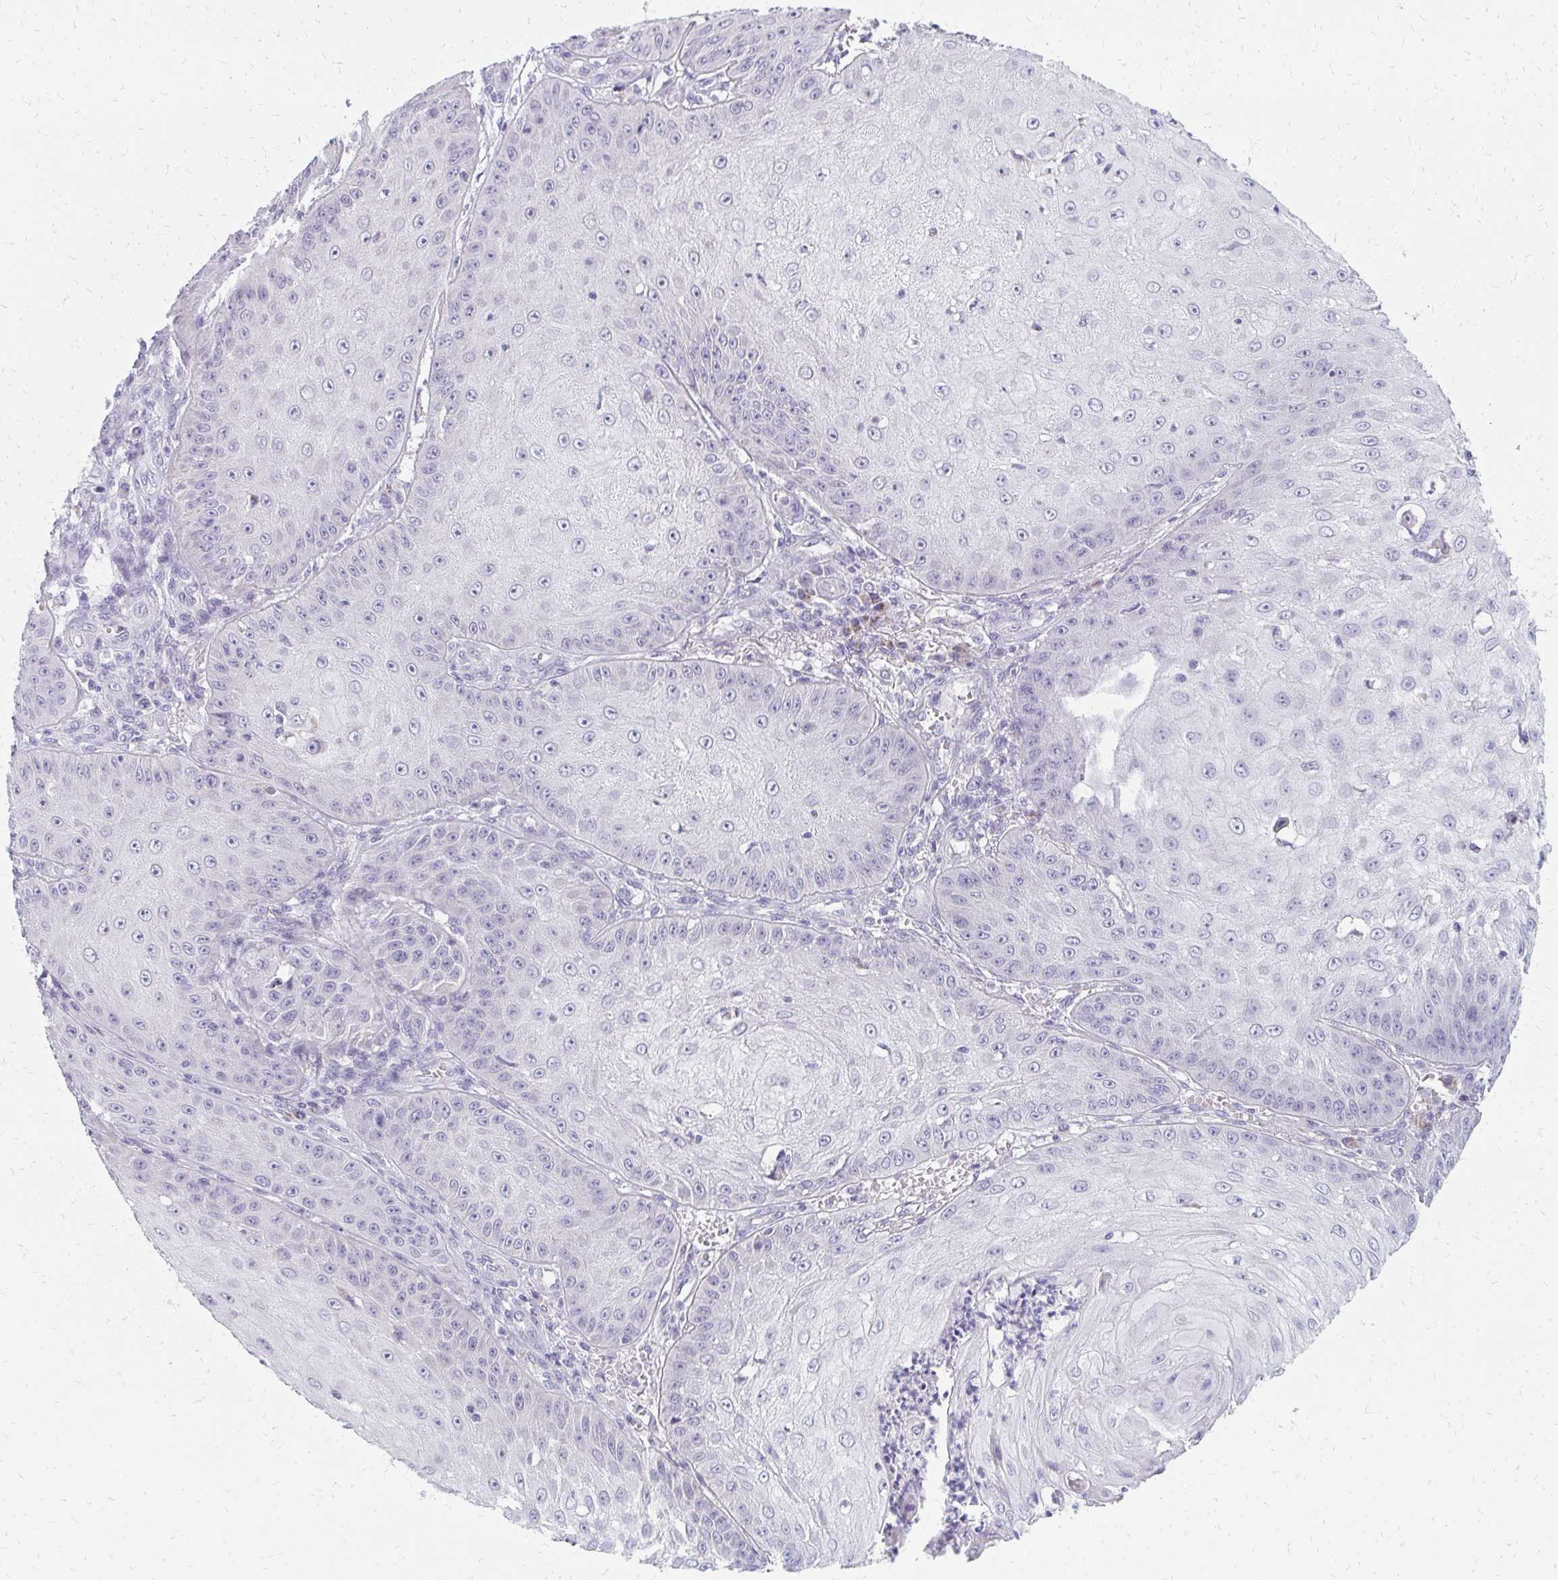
{"staining": {"intensity": "negative", "quantity": "none", "location": "none"}, "tissue": "skin cancer", "cell_type": "Tumor cells", "image_type": "cancer", "snomed": [{"axis": "morphology", "description": "Squamous cell carcinoma, NOS"}, {"axis": "topography", "description": "Skin"}], "caption": "A micrograph of human skin cancer (squamous cell carcinoma) is negative for staining in tumor cells. (Immunohistochemistry (ihc), brightfield microscopy, high magnification).", "gene": "OR10V1", "patient": {"sex": "male", "age": 70}}